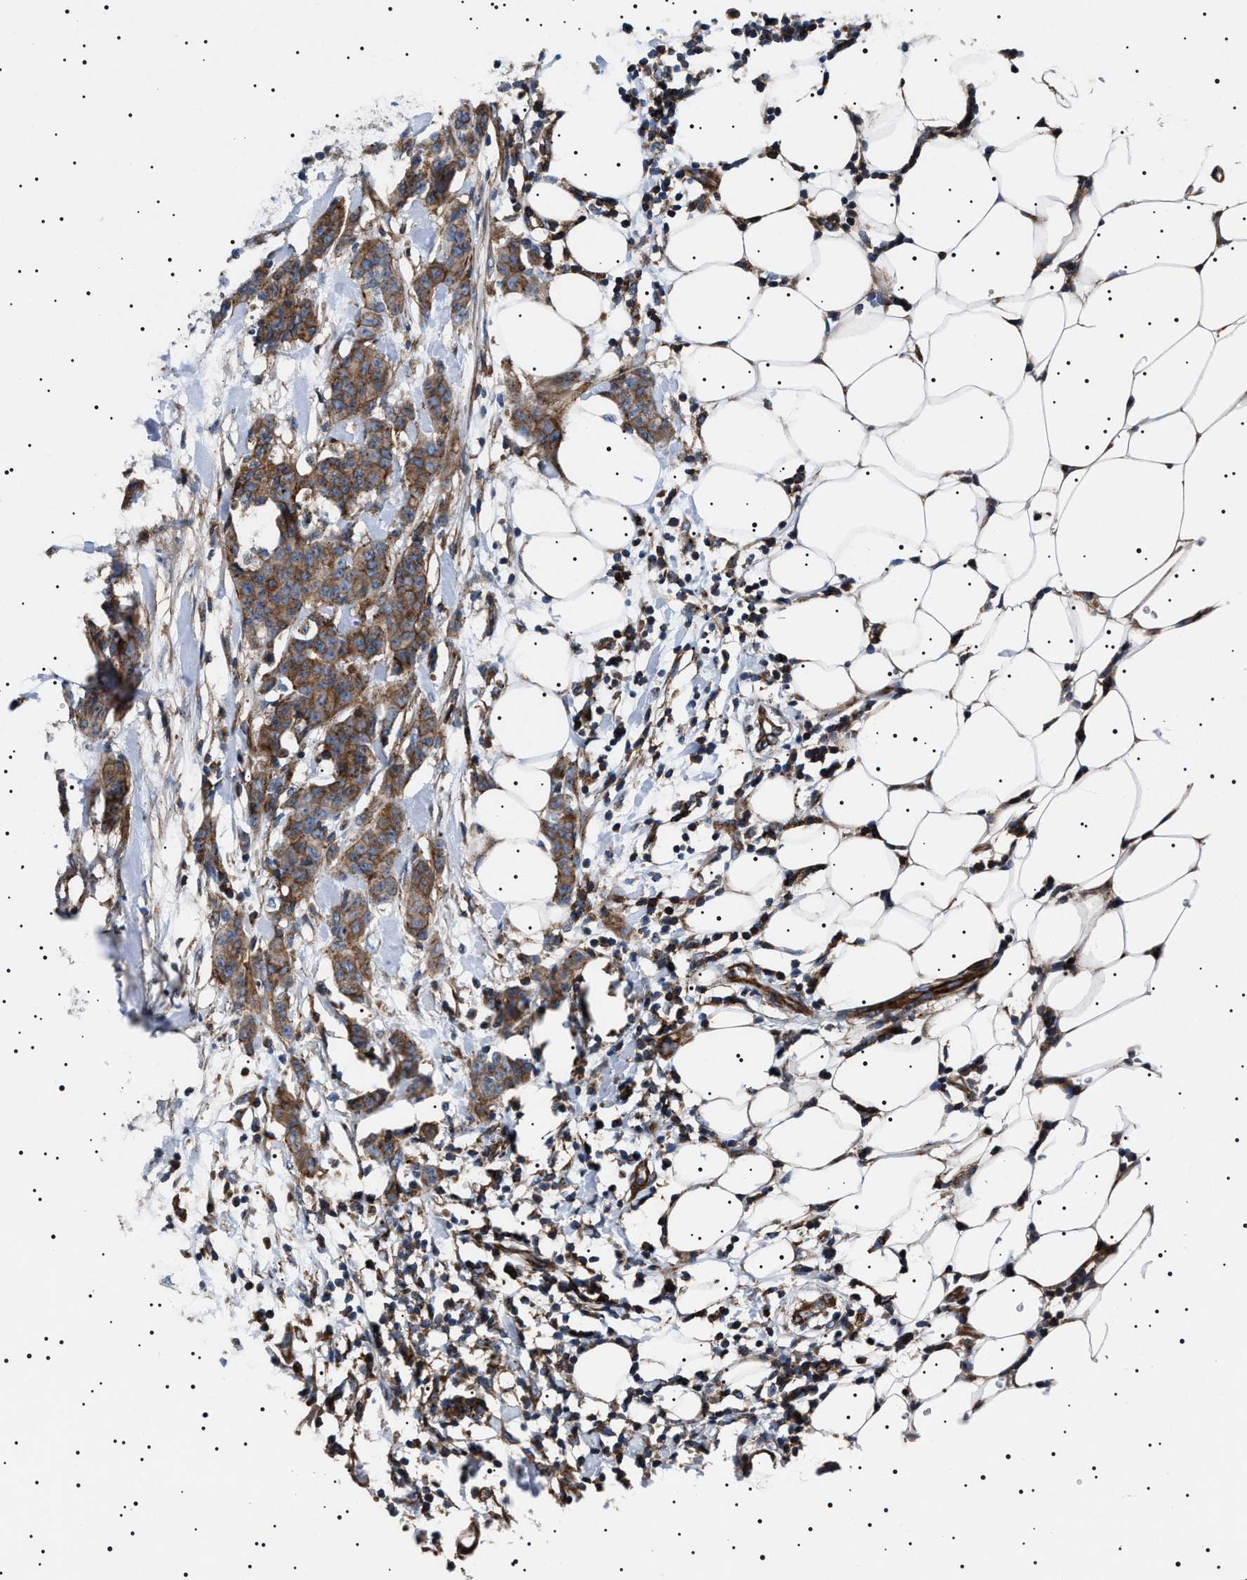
{"staining": {"intensity": "moderate", "quantity": ">75%", "location": "cytoplasmic/membranous"}, "tissue": "breast cancer", "cell_type": "Tumor cells", "image_type": "cancer", "snomed": [{"axis": "morphology", "description": "Normal tissue, NOS"}, {"axis": "morphology", "description": "Duct carcinoma"}, {"axis": "topography", "description": "Breast"}], "caption": "Protein expression by IHC displays moderate cytoplasmic/membranous expression in about >75% of tumor cells in breast cancer (infiltrating ductal carcinoma).", "gene": "NEU1", "patient": {"sex": "female", "age": 40}}